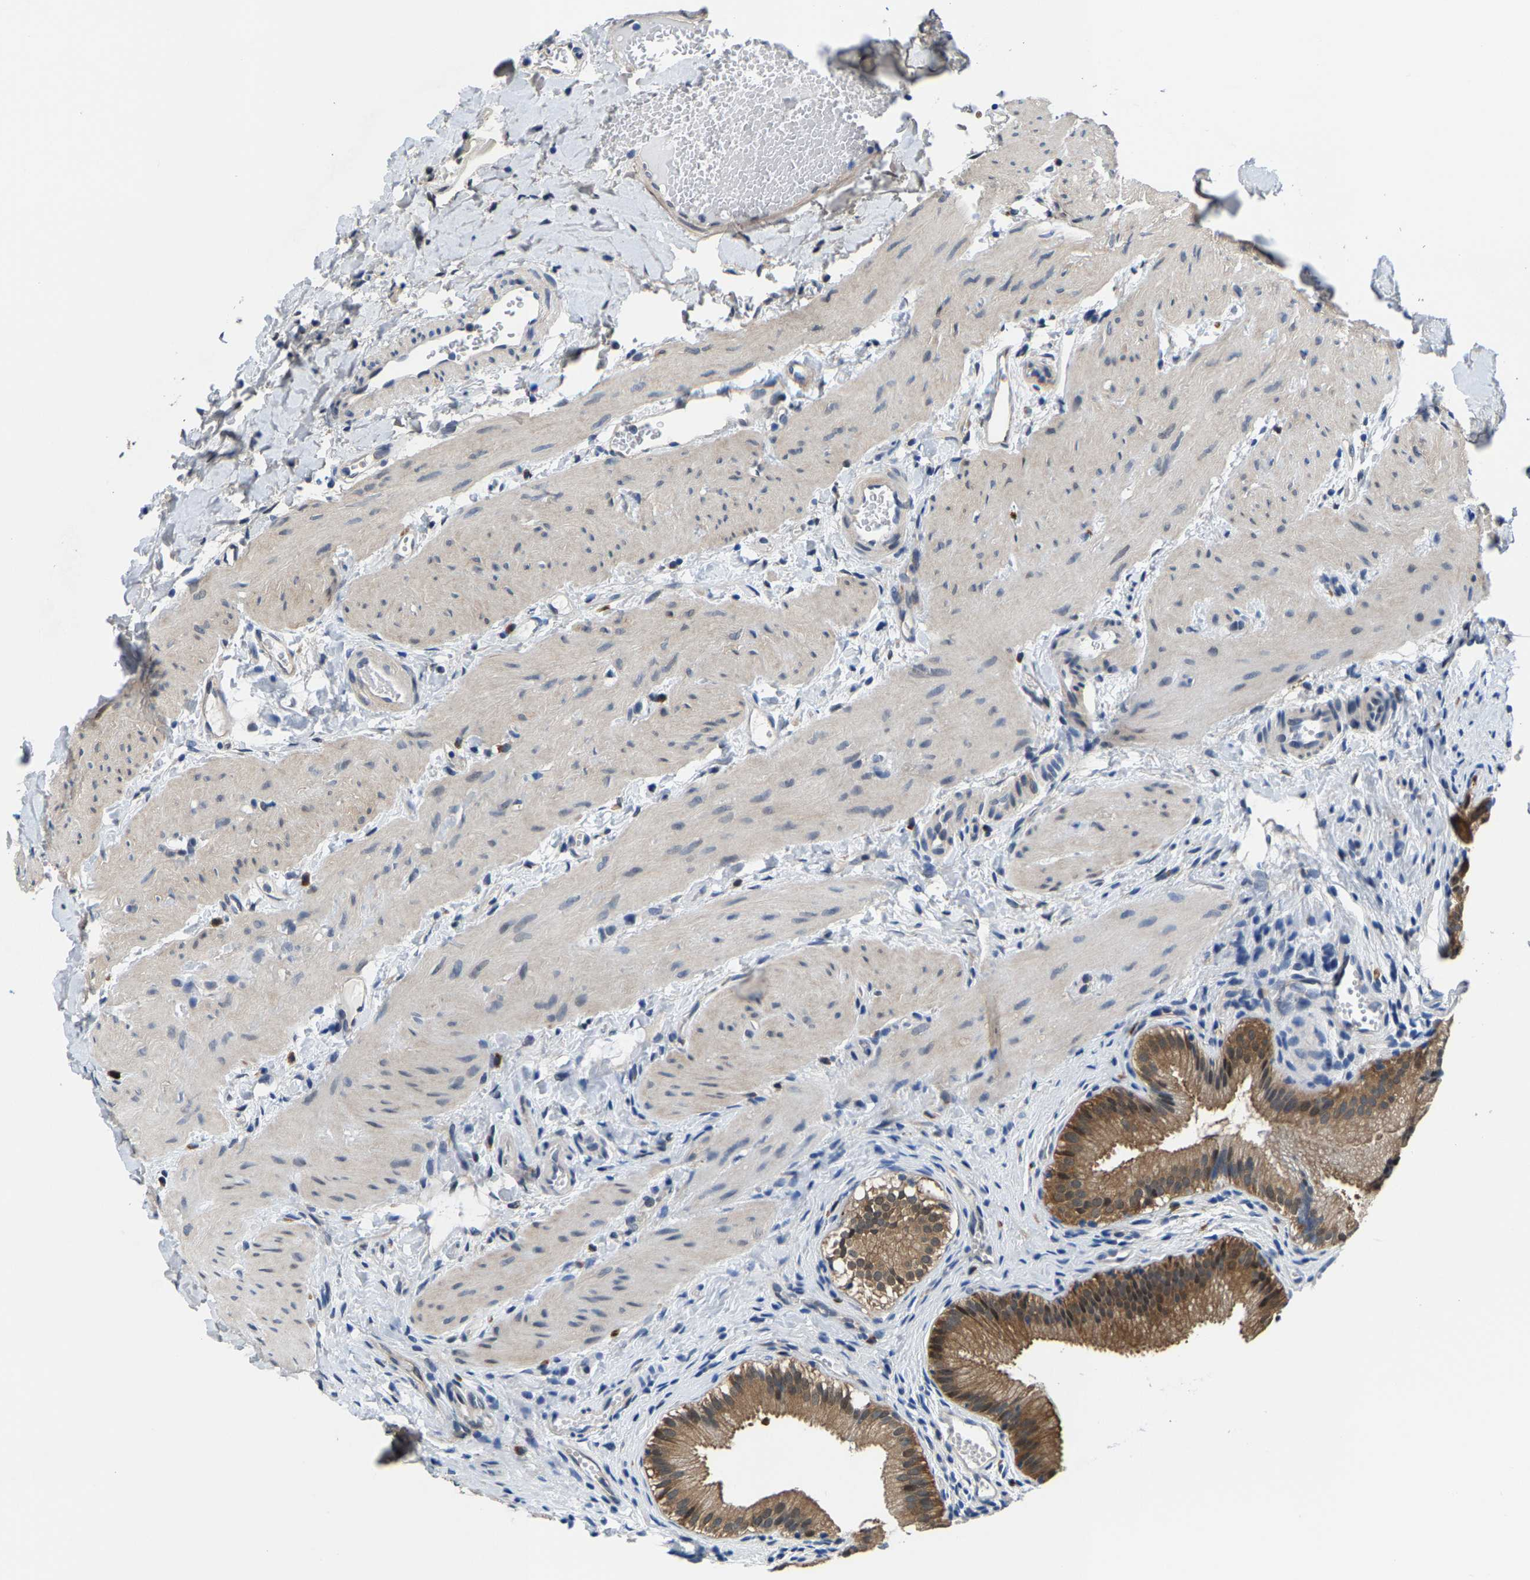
{"staining": {"intensity": "moderate", "quantity": ">75%", "location": "cytoplasmic/membranous"}, "tissue": "gallbladder", "cell_type": "Glandular cells", "image_type": "normal", "snomed": [{"axis": "morphology", "description": "Normal tissue, NOS"}, {"axis": "topography", "description": "Gallbladder"}], "caption": "Protein staining by immunohistochemistry (IHC) exhibits moderate cytoplasmic/membranous staining in about >75% of glandular cells in benign gallbladder.", "gene": "SSH3", "patient": {"sex": "female", "age": 26}}